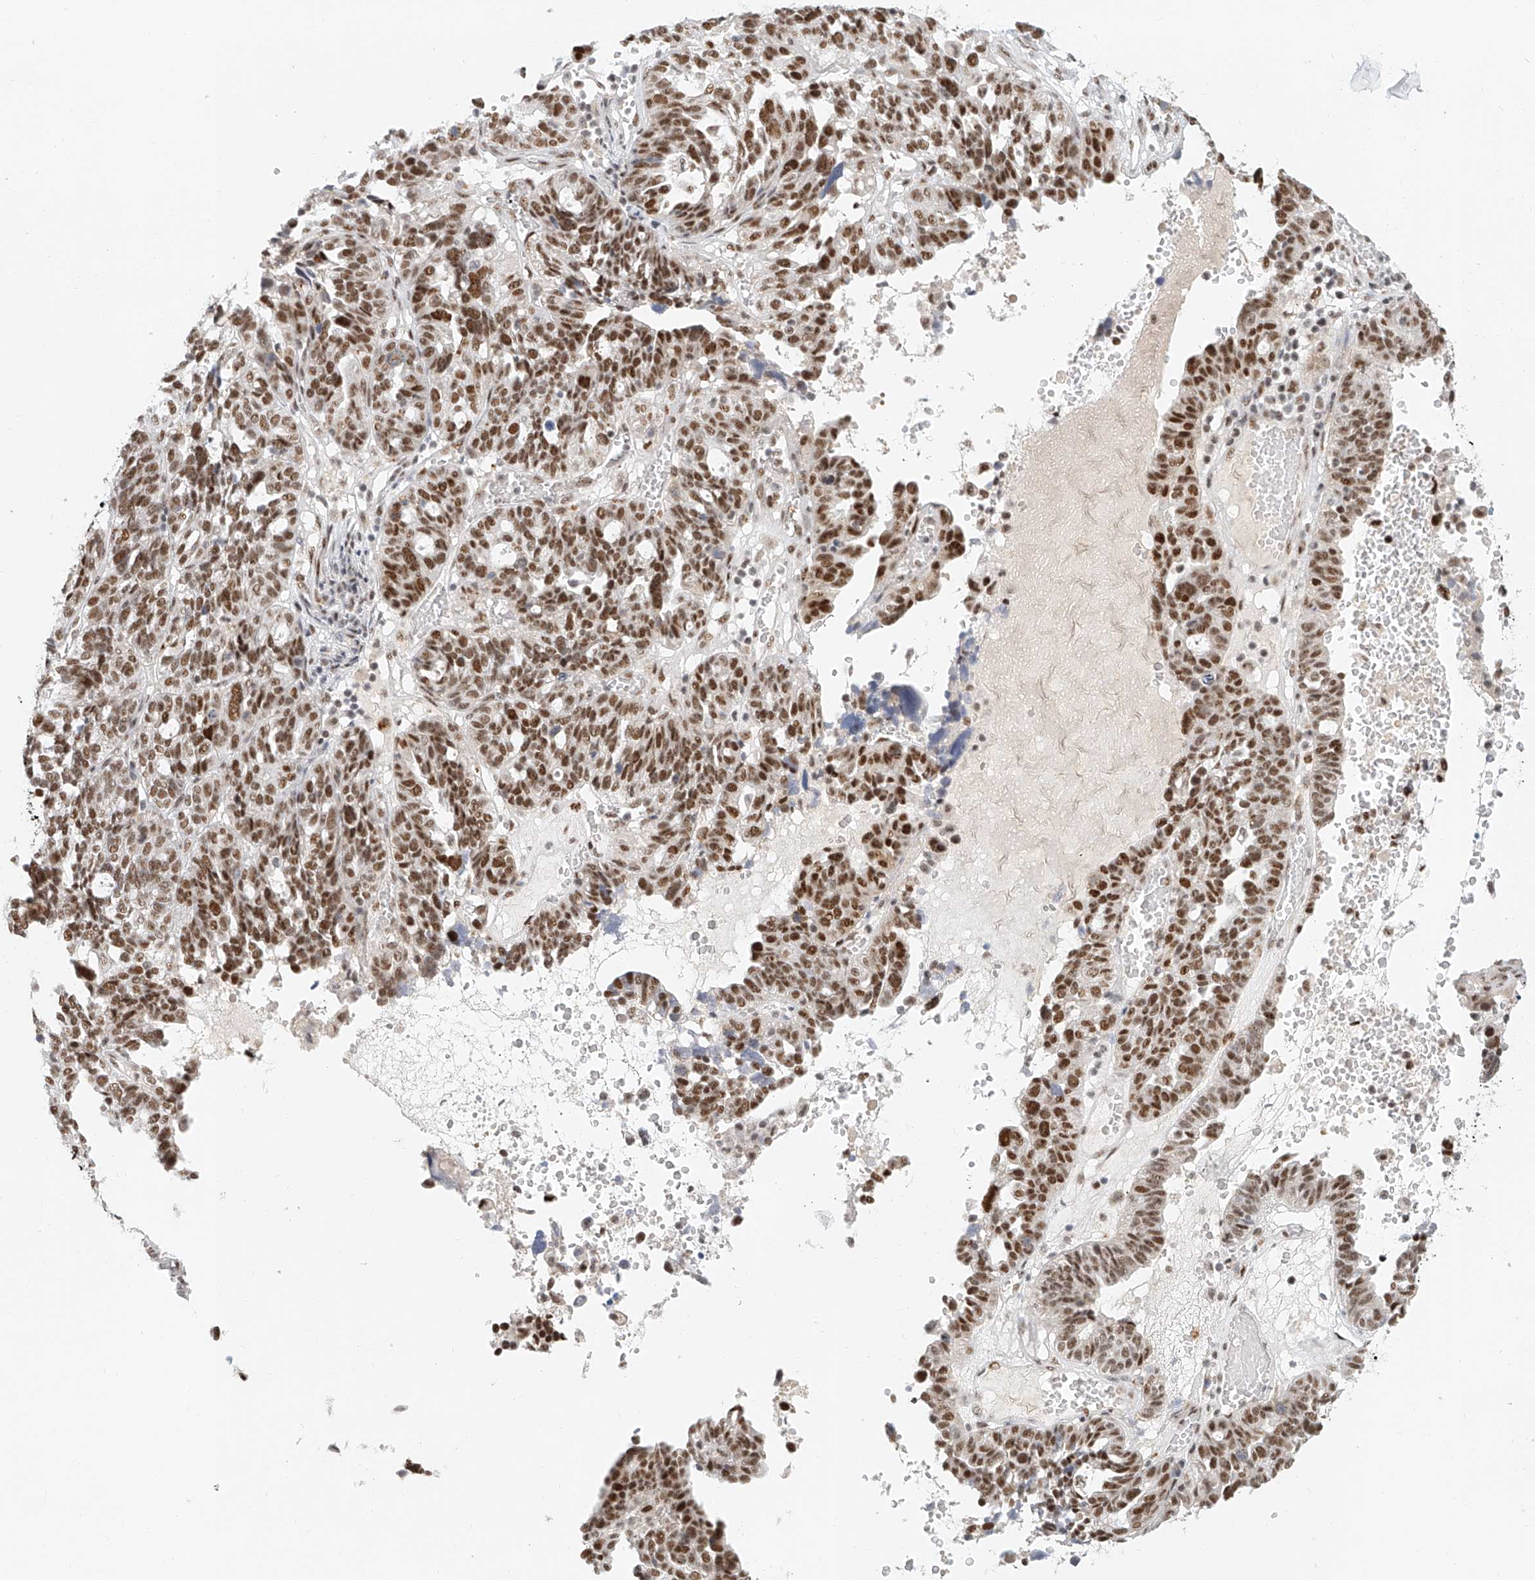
{"staining": {"intensity": "moderate", "quantity": ">75%", "location": "nuclear"}, "tissue": "ovarian cancer", "cell_type": "Tumor cells", "image_type": "cancer", "snomed": [{"axis": "morphology", "description": "Cystadenocarcinoma, serous, NOS"}, {"axis": "topography", "description": "Ovary"}], "caption": "Ovarian serous cystadenocarcinoma stained for a protein (brown) shows moderate nuclear positive staining in approximately >75% of tumor cells.", "gene": "CXorf58", "patient": {"sex": "female", "age": 59}}